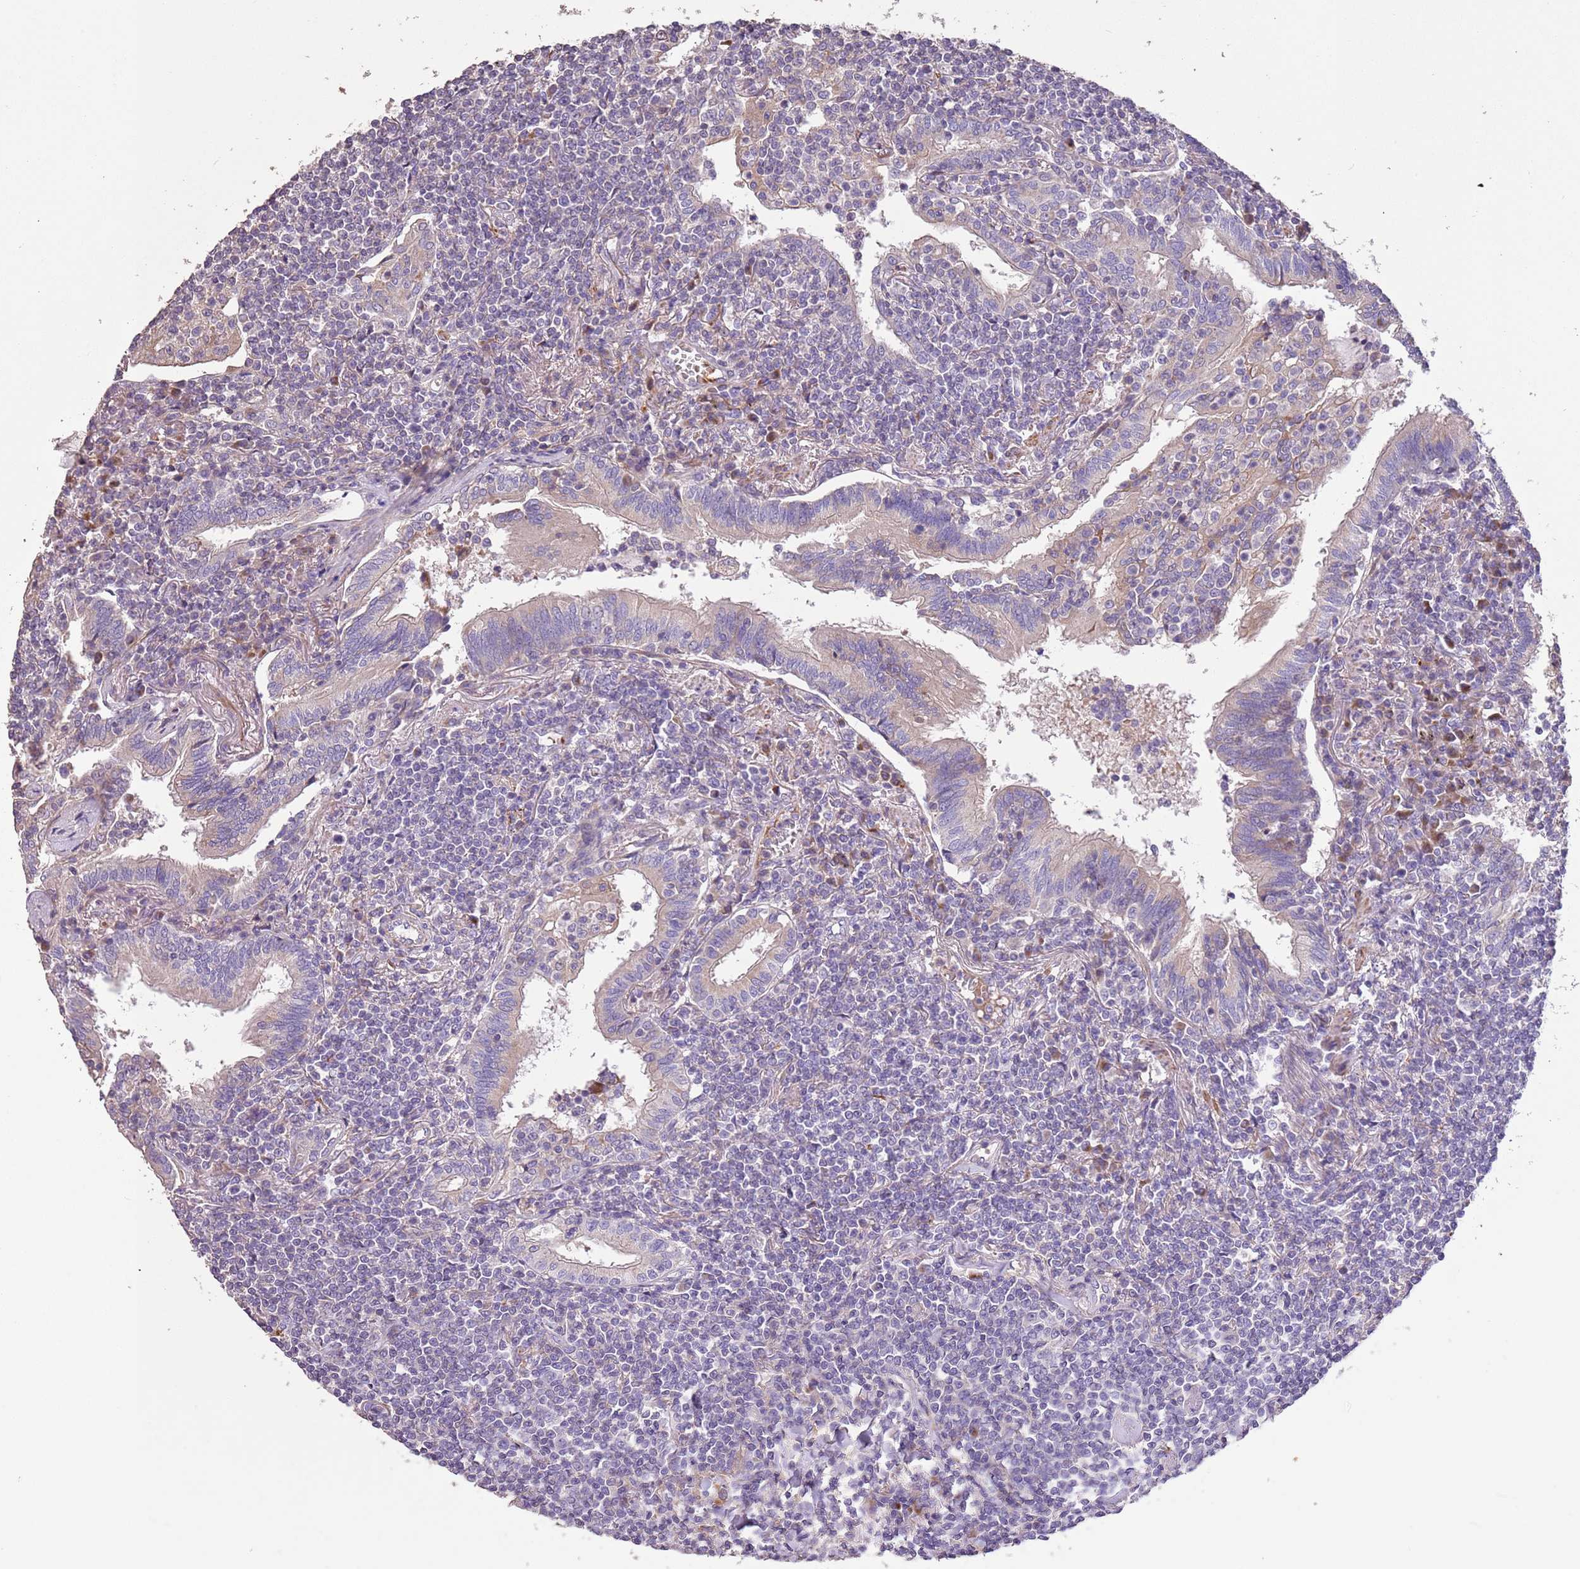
{"staining": {"intensity": "negative", "quantity": "none", "location": "none"}, "tissue": "lymphoma", "cell_type": "Tumor cells", "image_type": "cancer", "snomed": [{"axis": "morphology", "description": "Malignant lymphoma, non-Hodgkin's type, Low grade"}, {"axis": "topography", "description": "Lung"}], "caption": "This is a photomicrograph of immunohistochemistry (IHC) staining of malignant lymphoma, non-Hodgkin's type (low-grade), which shows no expression in tumor cells.", "gene": "PIGA", "patient": {"sex": "female", "age": 71}}